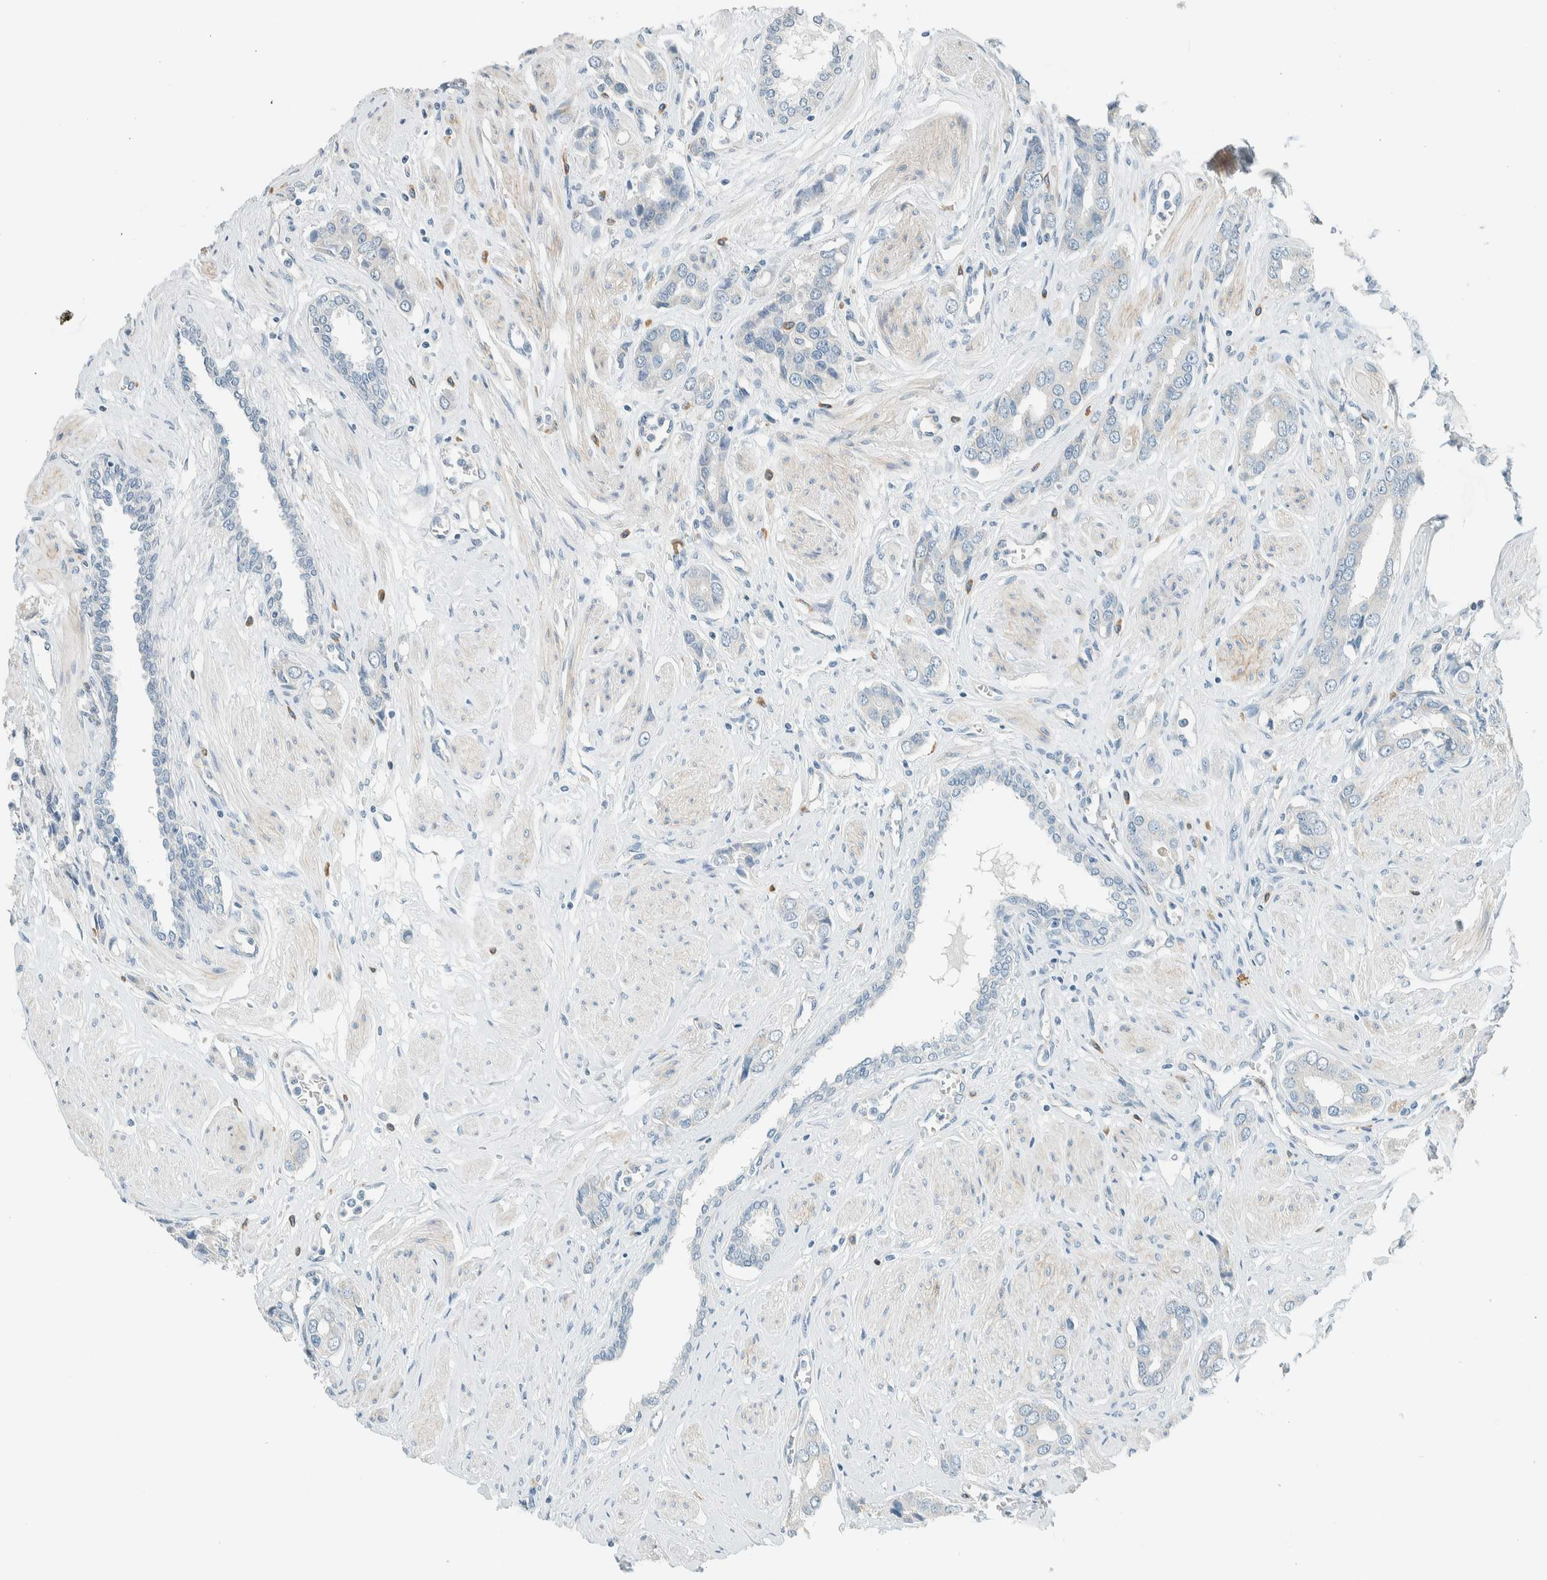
{"staining": {"intensity": "negative", "quantity": "none", "location": "none"}, "tissue": "prostate cancer", "cell_type": "Tumor cells", "image_type": "cancer", "snomed": [{"axis": "morphology", "description": "Adenocarcinoma, High grade"}, {"axis": "topography", "description": "Prostate"}], "caption": "This photomicrograph is of prostate cancer (high-grade adenocarcinoma) stained with immunohistochemistry (IHC) to label a protein in brown with the nuclei are counter-stained blue. There is no staining in tumor cells.", "gene": "SLFN12", "patient": {"sex": "male", "age": 52}}